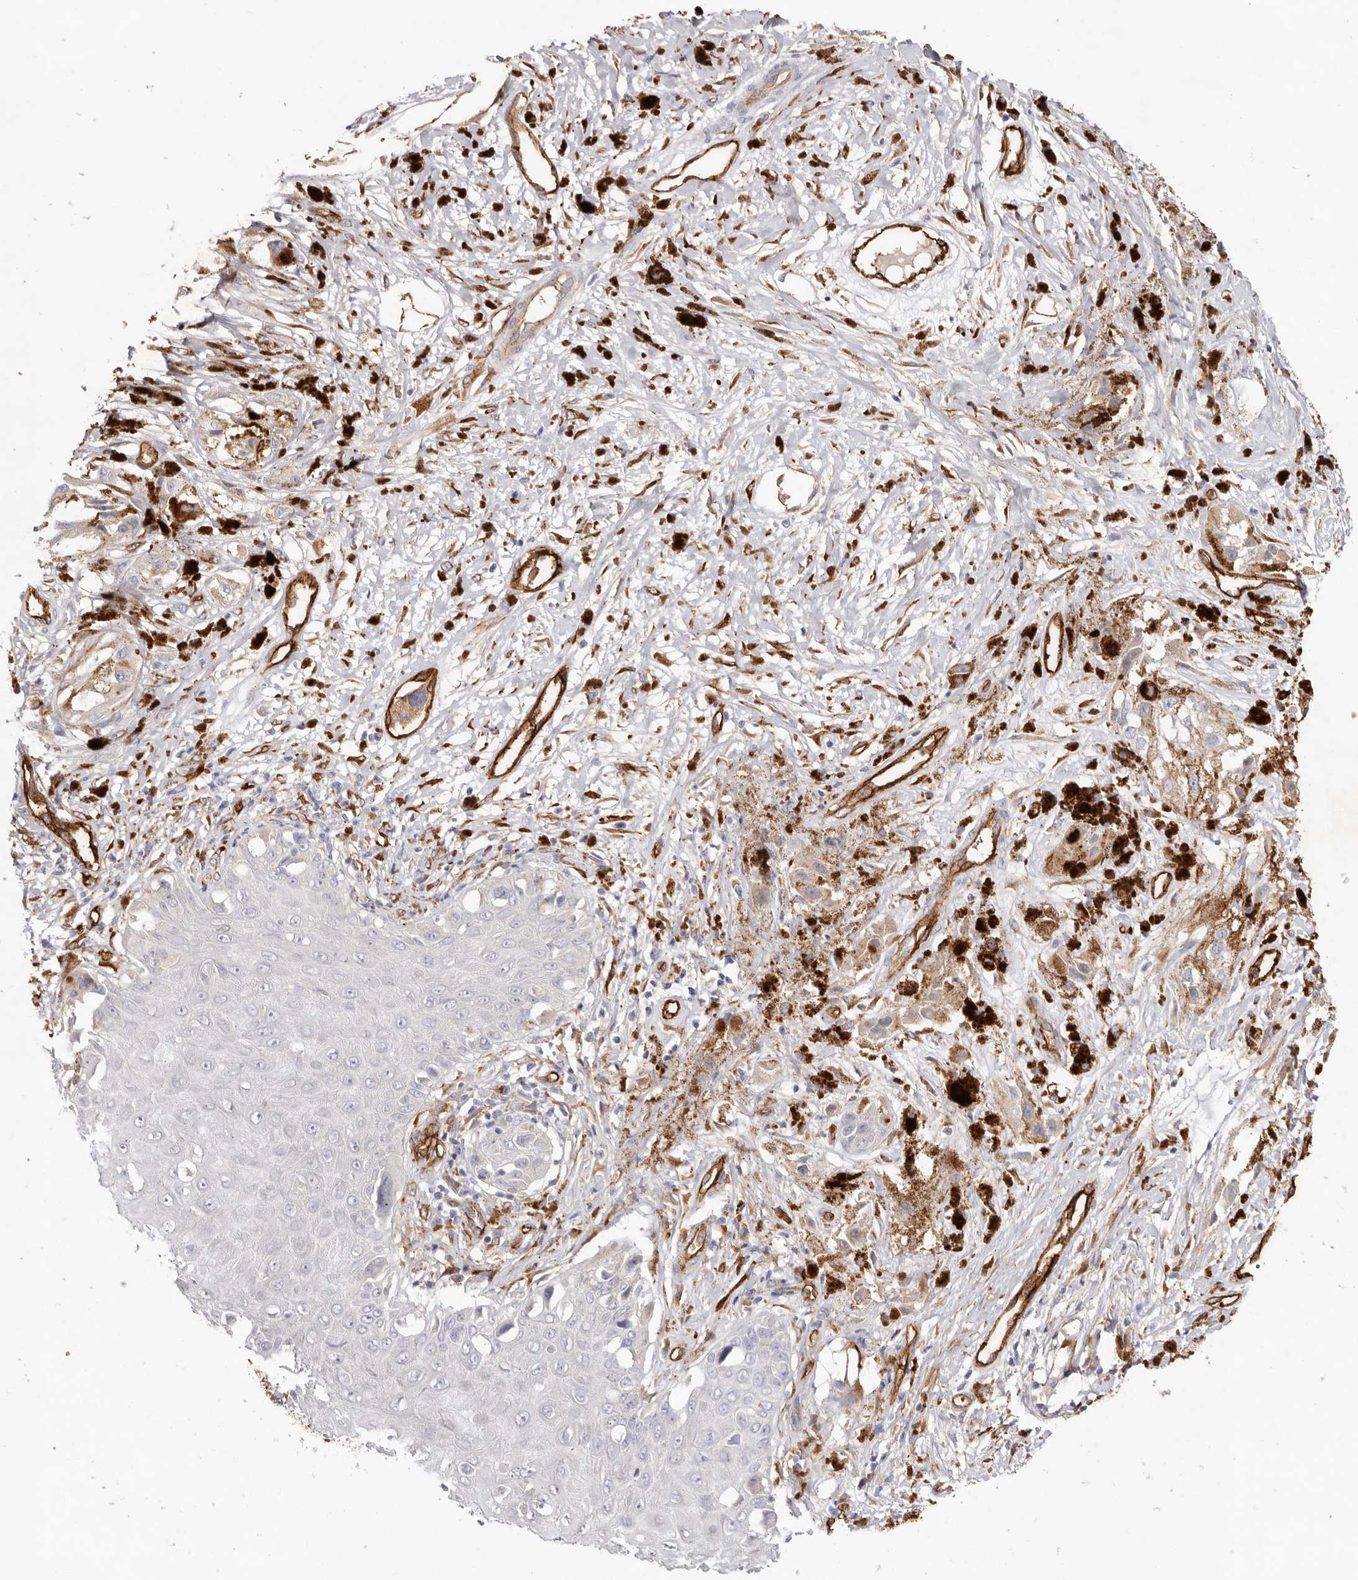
{"staining": {"intensity": "negative", "quantity": "none", "location": "none"}, "tissue": "melanoma", "cell_type": "Tumor cells", "image_type": "cancer", "snomed": [{"axis": "morphology", "description": "Malignant melanoma, NOS"}, {"axis": "topography", "description": "Skin"}], "caption": "Tumor cells are negative for brown protein staining in melanoma.", "gene": "LRRC66", "patient": {"sex": "male", "age": 88}}